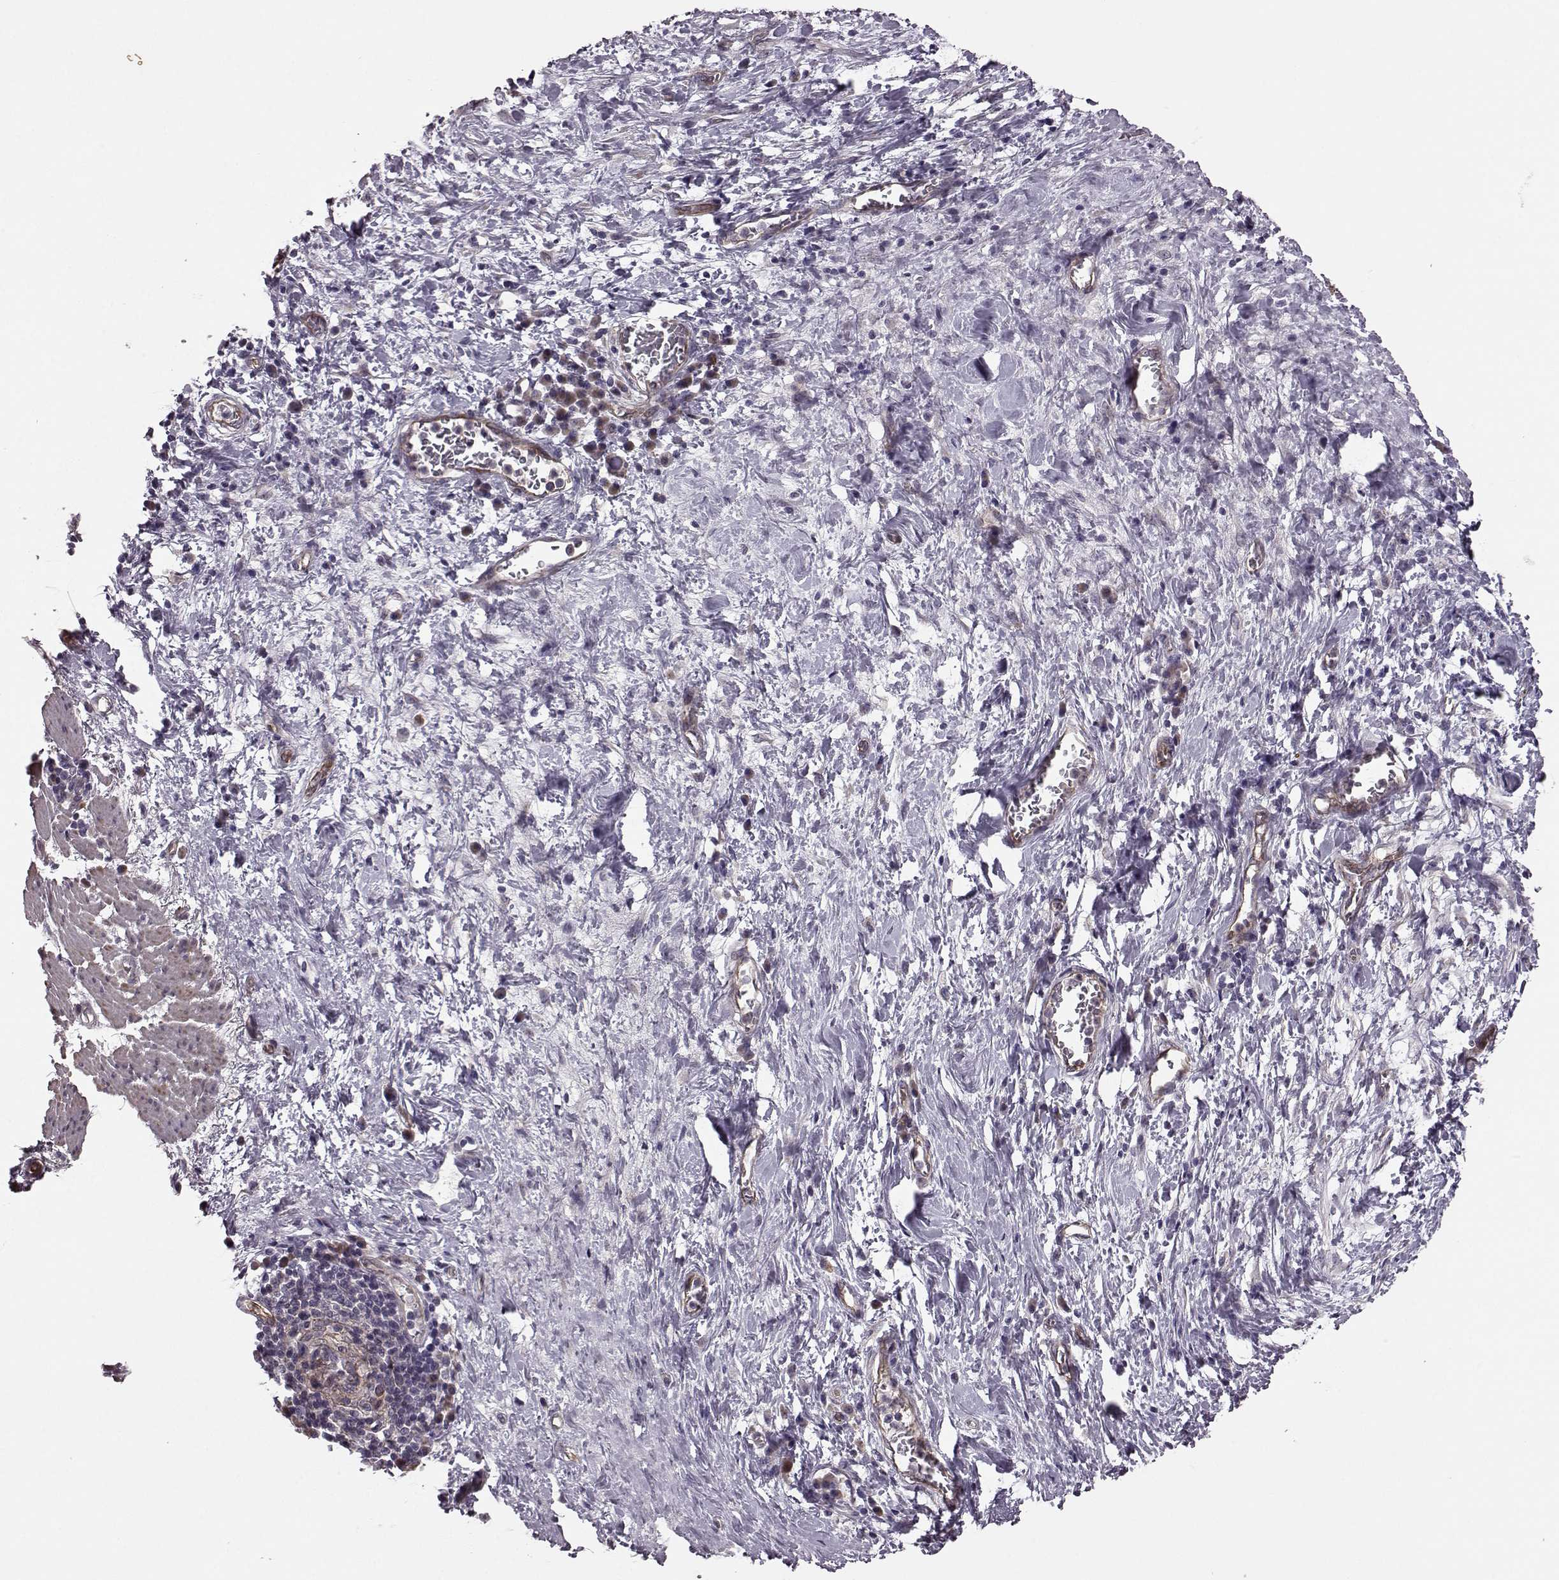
{"staining": {"intensity": "negative", "quantity": "none", "location": "none"}, "tissue": "stomach cancer", "cell_type": "Tumor cells", "image_type": "cancer", "snomed": [{"axis": "morphology", "description": "Normal tissue, NOS"}, {"axis": "morphology", "description": "Adenocarcinoma, NOS"}, {"axis": "topography", "description": "Stomach"}], "caption": "Immunohistochemical staining of stomach cancer (adenocarcinoma) displays no significant staining in tumor cells.", "gene": "SYNPO", "patient": {"sex": "female", "age": 64}}